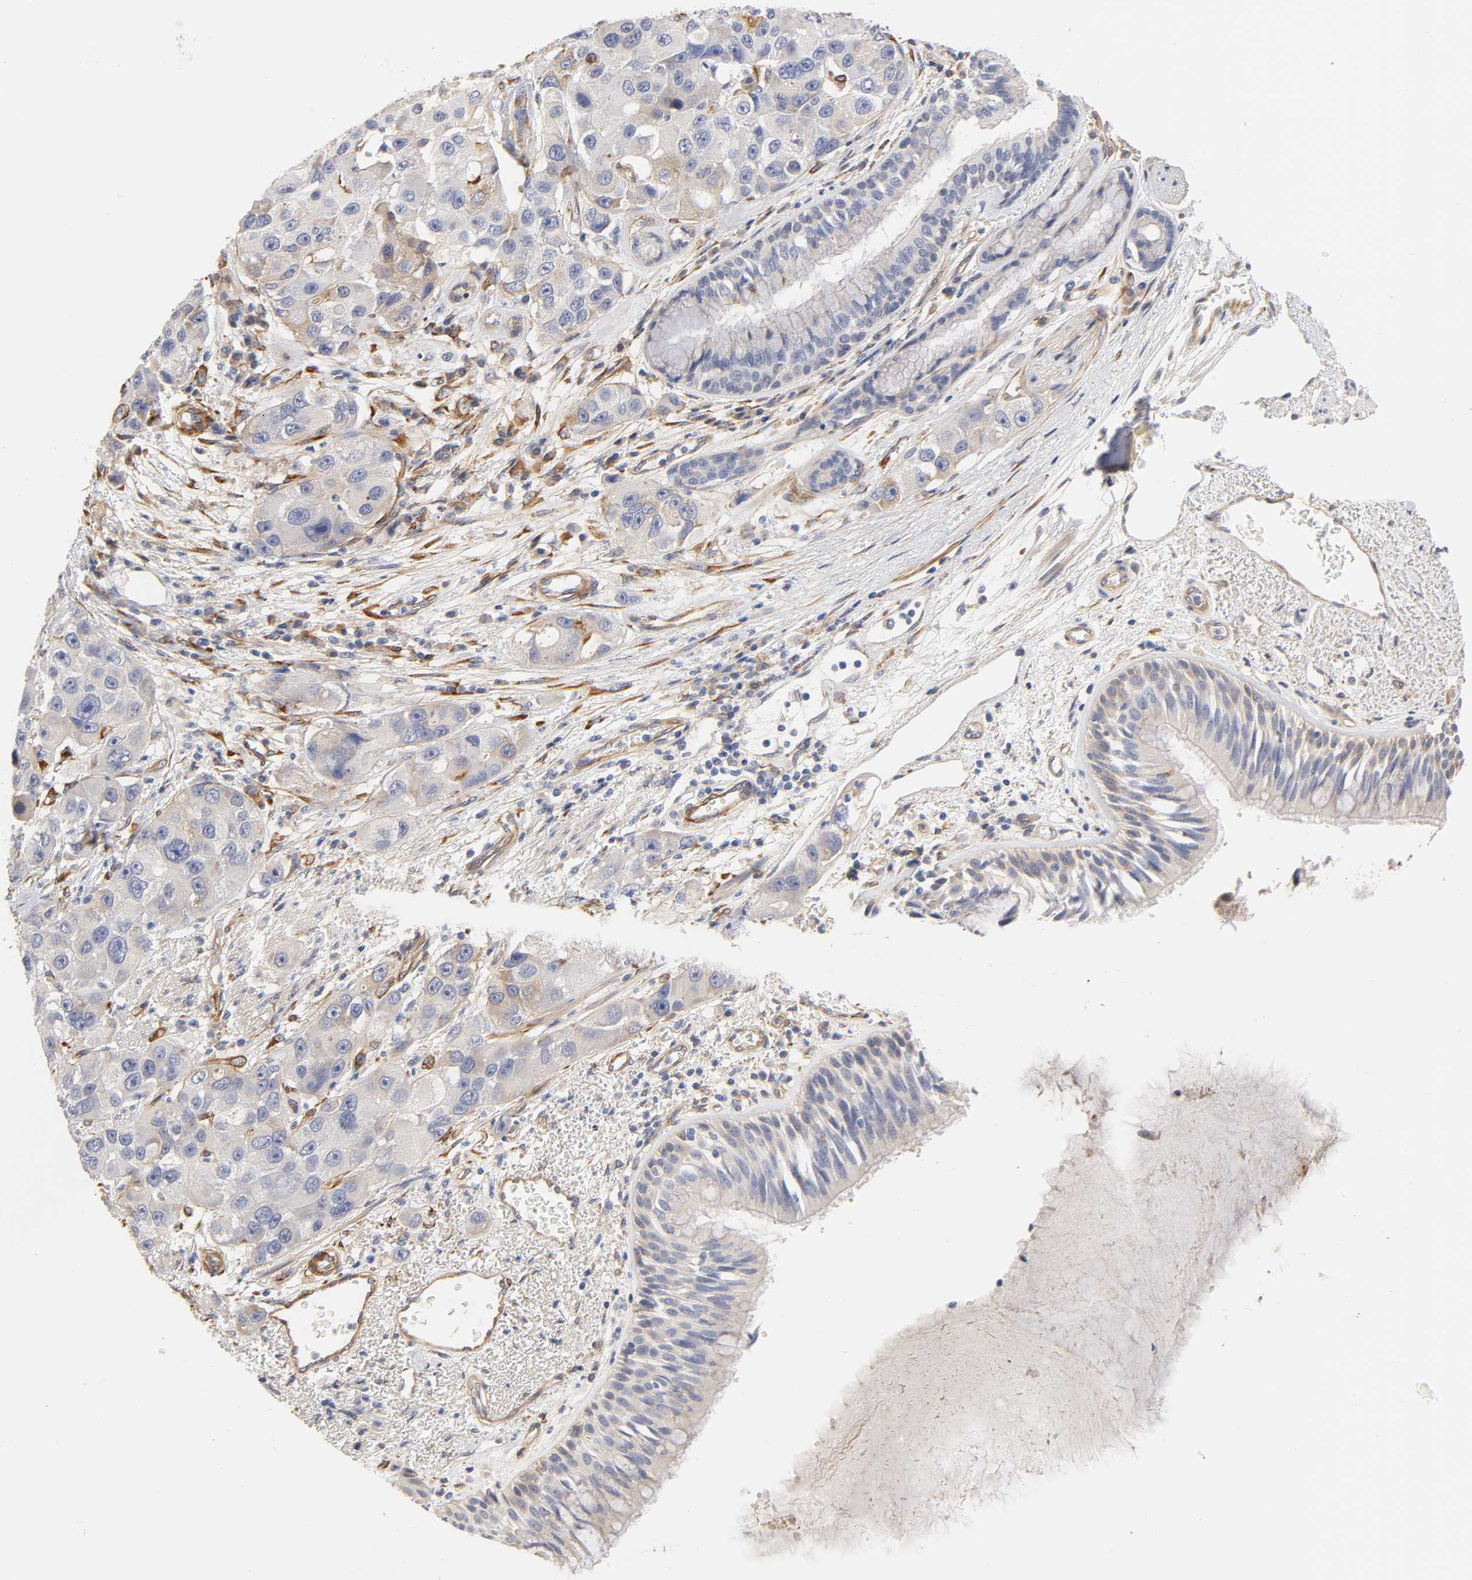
{"staining": {"intensity": "weak", "quantity": "<25%", "location": "cytoplasmic/membranous"}, "tissue": "bronchus", "cell_type": "Respiratory epithelial cells", "image_type": "normal", "snomed": [{"axis": "morphology", "description": "Normal tissue, NOS"}, {"axis": "morphology", "description": "Adenocarcinoma, NOS"}, {"axis": "morphology", "description": "Adenocarcinoma, metastatic, NOS"}, {"axis": "topography", "description": "Lymph node"}, {"axis": "topography", "description": "Bronchus"}, {"axis": "topography", "description": "Lung"}], "caption": "High power microscopy micrograph of an immunohistochemistry (IHC) image of normal bronchus, revealing no significant positivity in respiratory epithelial cells. (DAB immunohistochemistry (IHC), high magnification).", "gene": "LAMB1", "patient": {"sex": "female", "age": 54}}